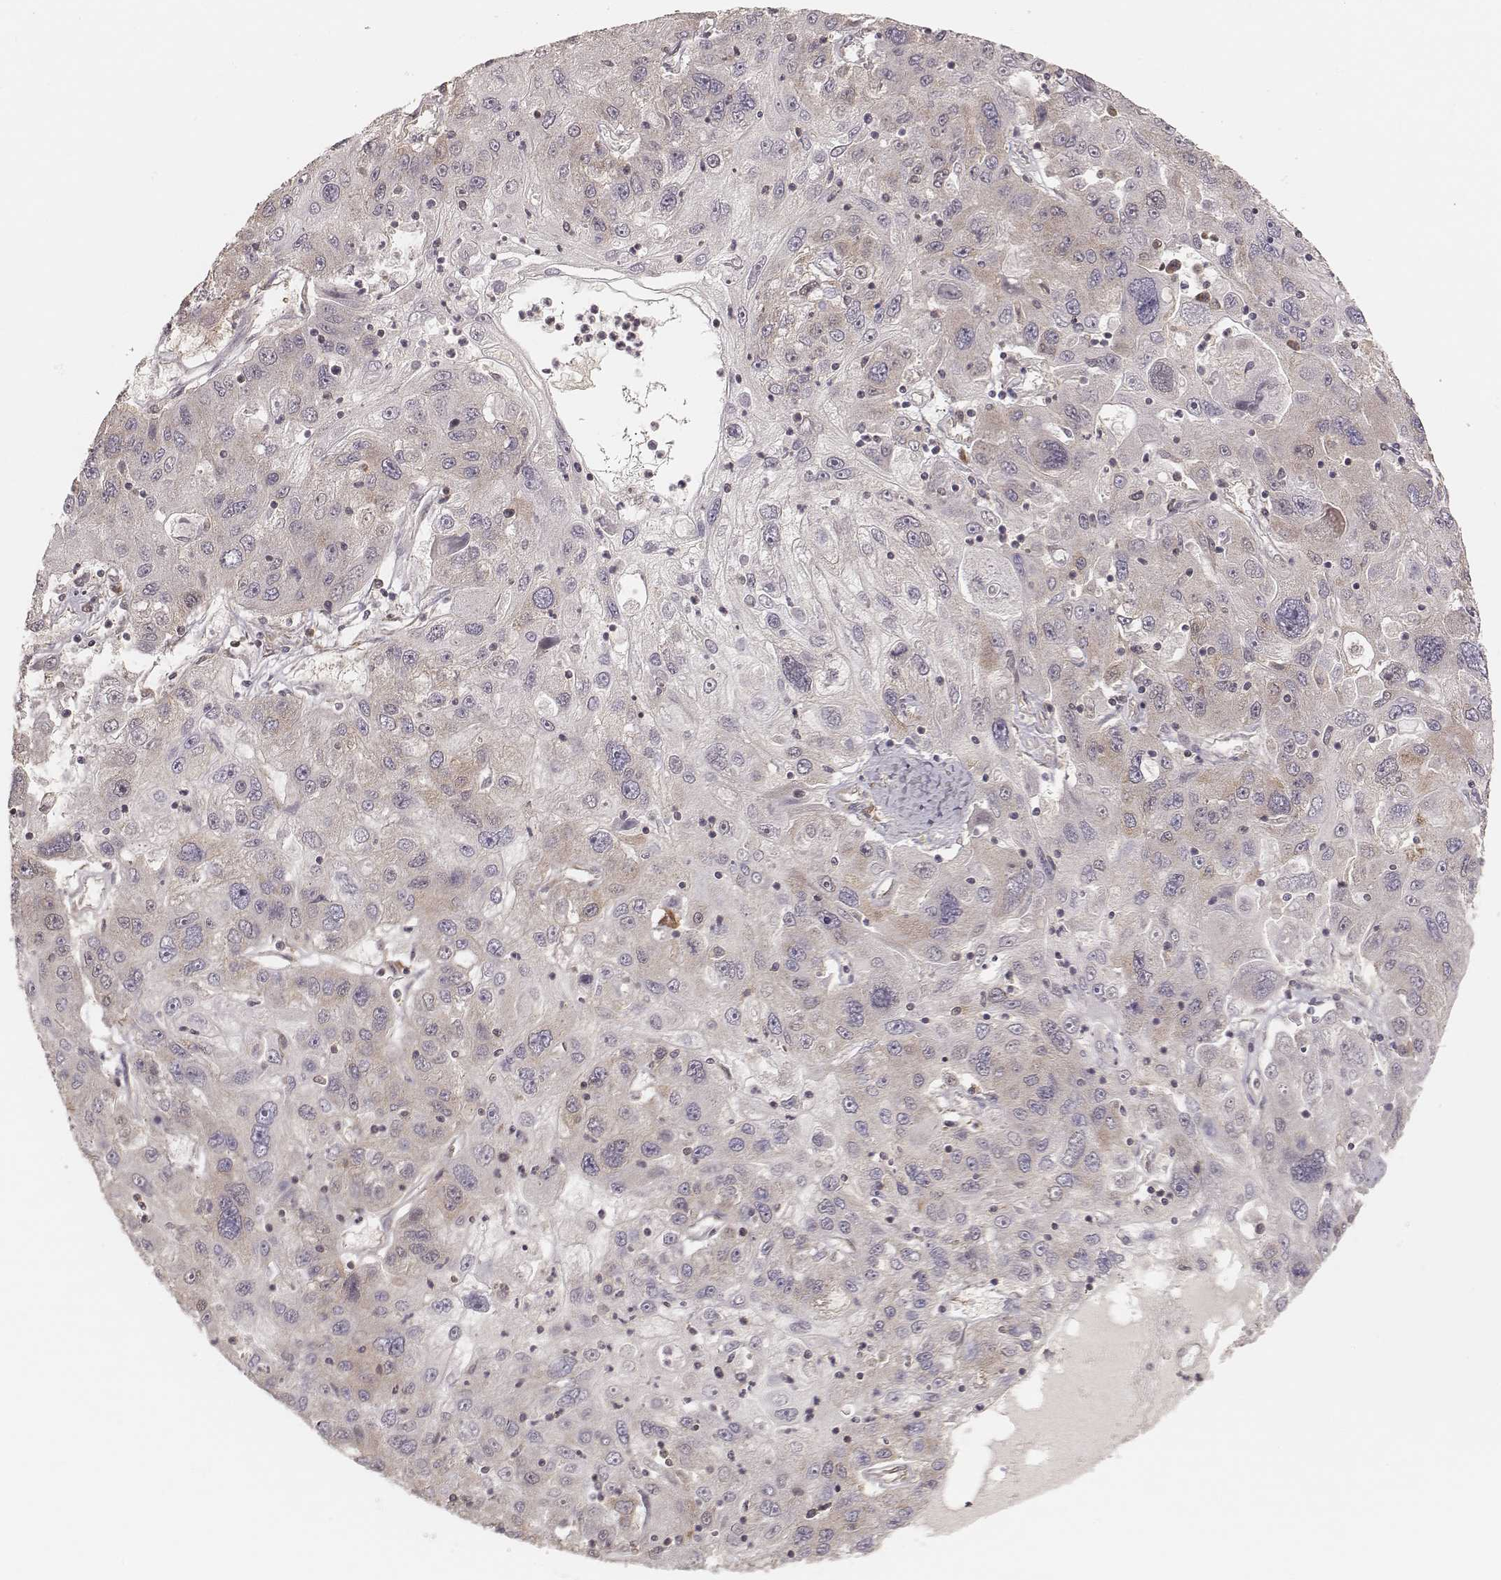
{"staining": {"intensity": "moderate", "quantity": "<25%", "location": "cytoplasmic/membranous"}, "tissue": "stomach cancer", "cell_type": "Tumor cells", "image_type": "cancer", "snomed": [{"axis": "morphology", "description": "Adenocarcinoma, NOS"}, {"axis": "topography", "description": "Stomach"}], "caption": "Stomach cancer (adenocarcinoma) stained for a protein (brown) demonstrates moderate cytoplasmic/membranous positive expression in approximately <25% of tumor cells.", "gene": "CARS1", "patient": {"sex": "male", "age": 56}}